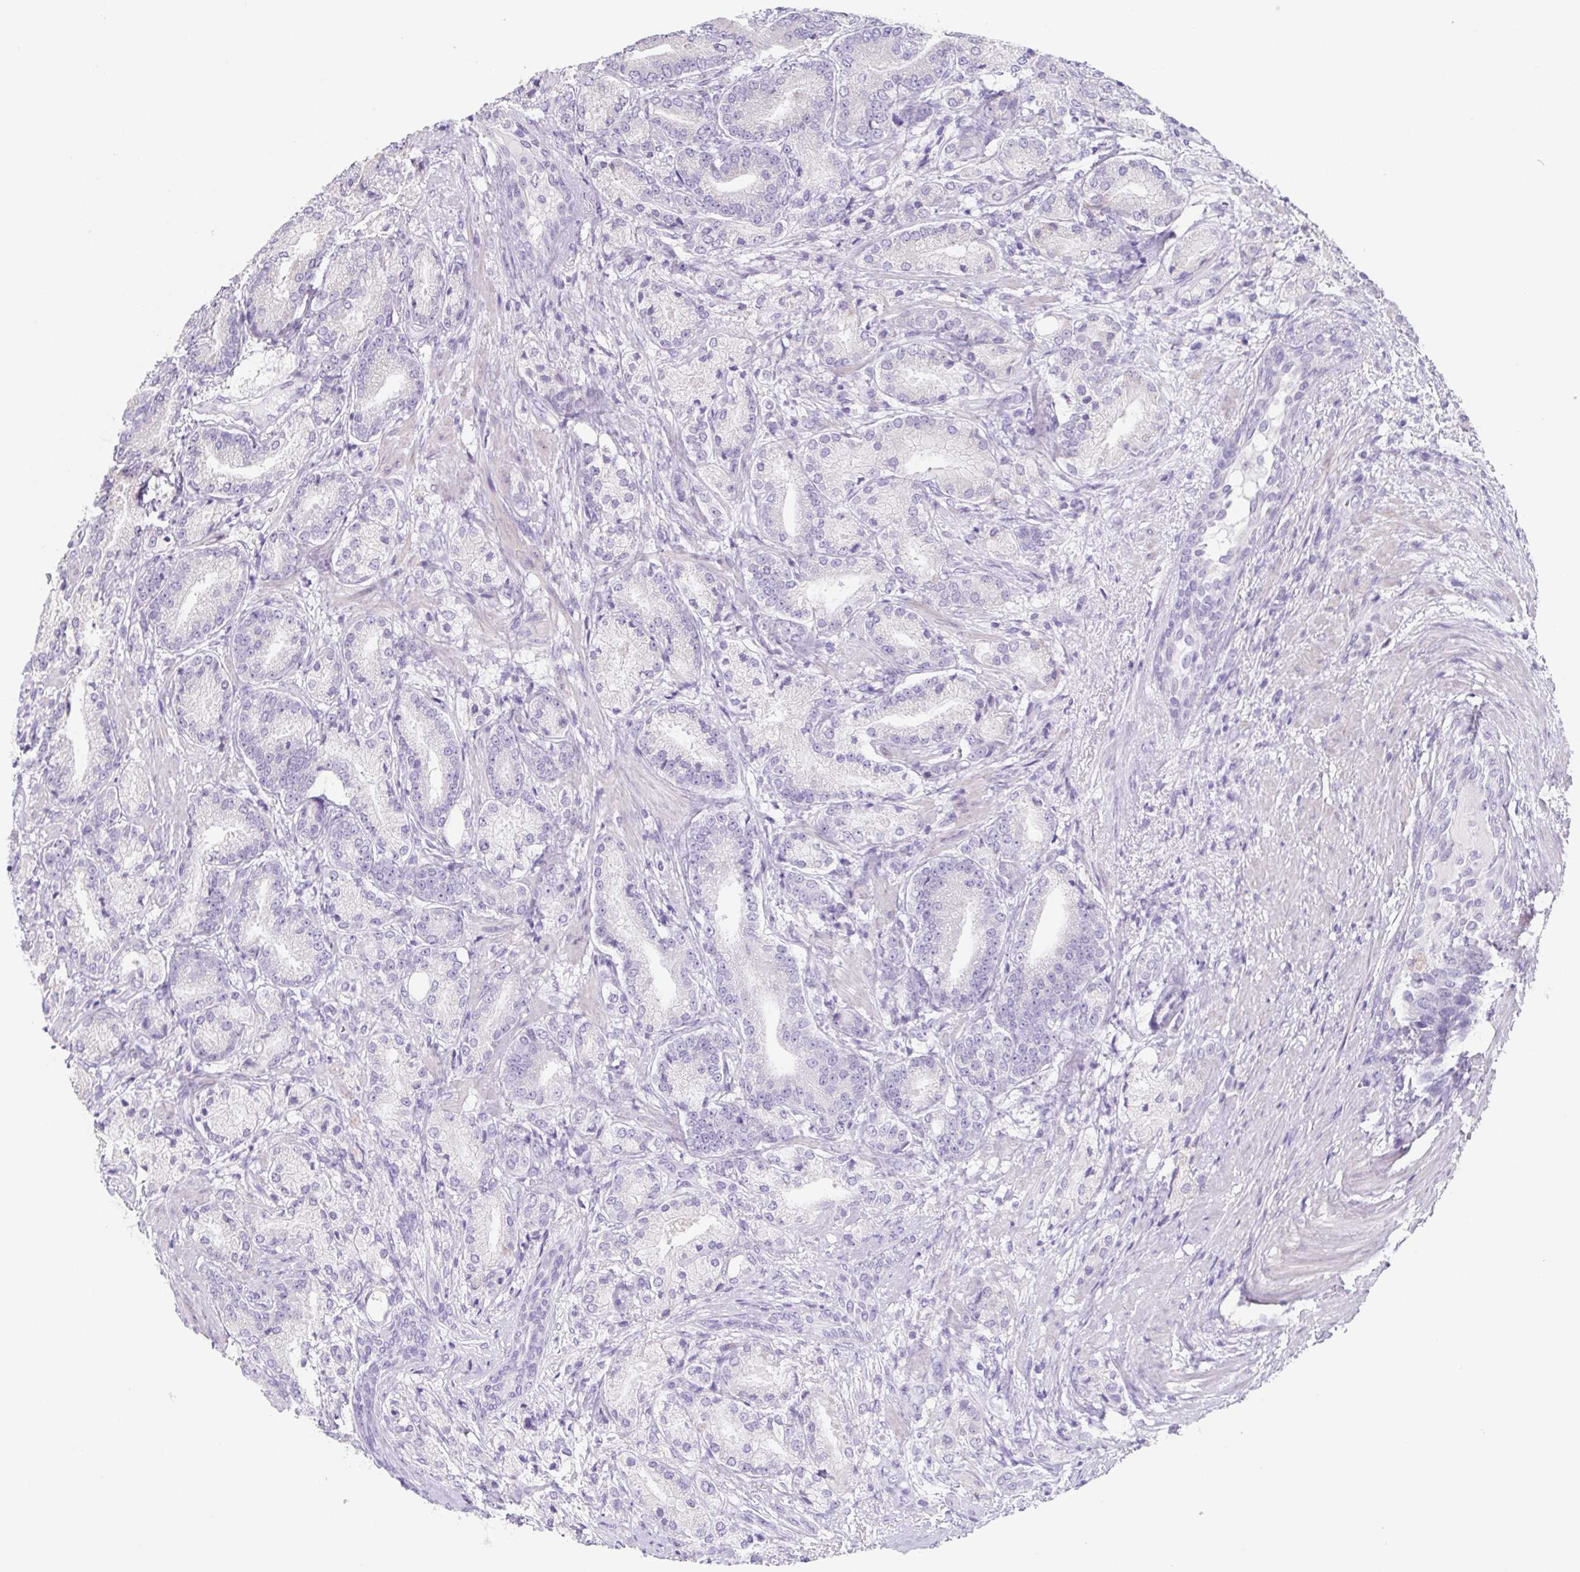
{"staining": {"intensity": "negative", "quantity": "none", "location": "none"}, "tissue": "prostate cancer", "cell_type": "Tumor cells", "image_type": "cancer", "snomed": [{"axis": "morphology", "description": "Adenocarcinoma, High grade"}, {"axis": "topography", "description": "Prostate and seminal vesicle, NOS"}], "caption": "DAB (3,3'-diaminobenzidine) immunohistochemical staining of human prostate cancer displays no significant expression in tumor cells. (DAB (3,3'-diaminobenzidine) immunohistochemistry (IHC), high magnification).", "gene": "HDGFL1", "patient": {"sex": "male", "age": 61}}